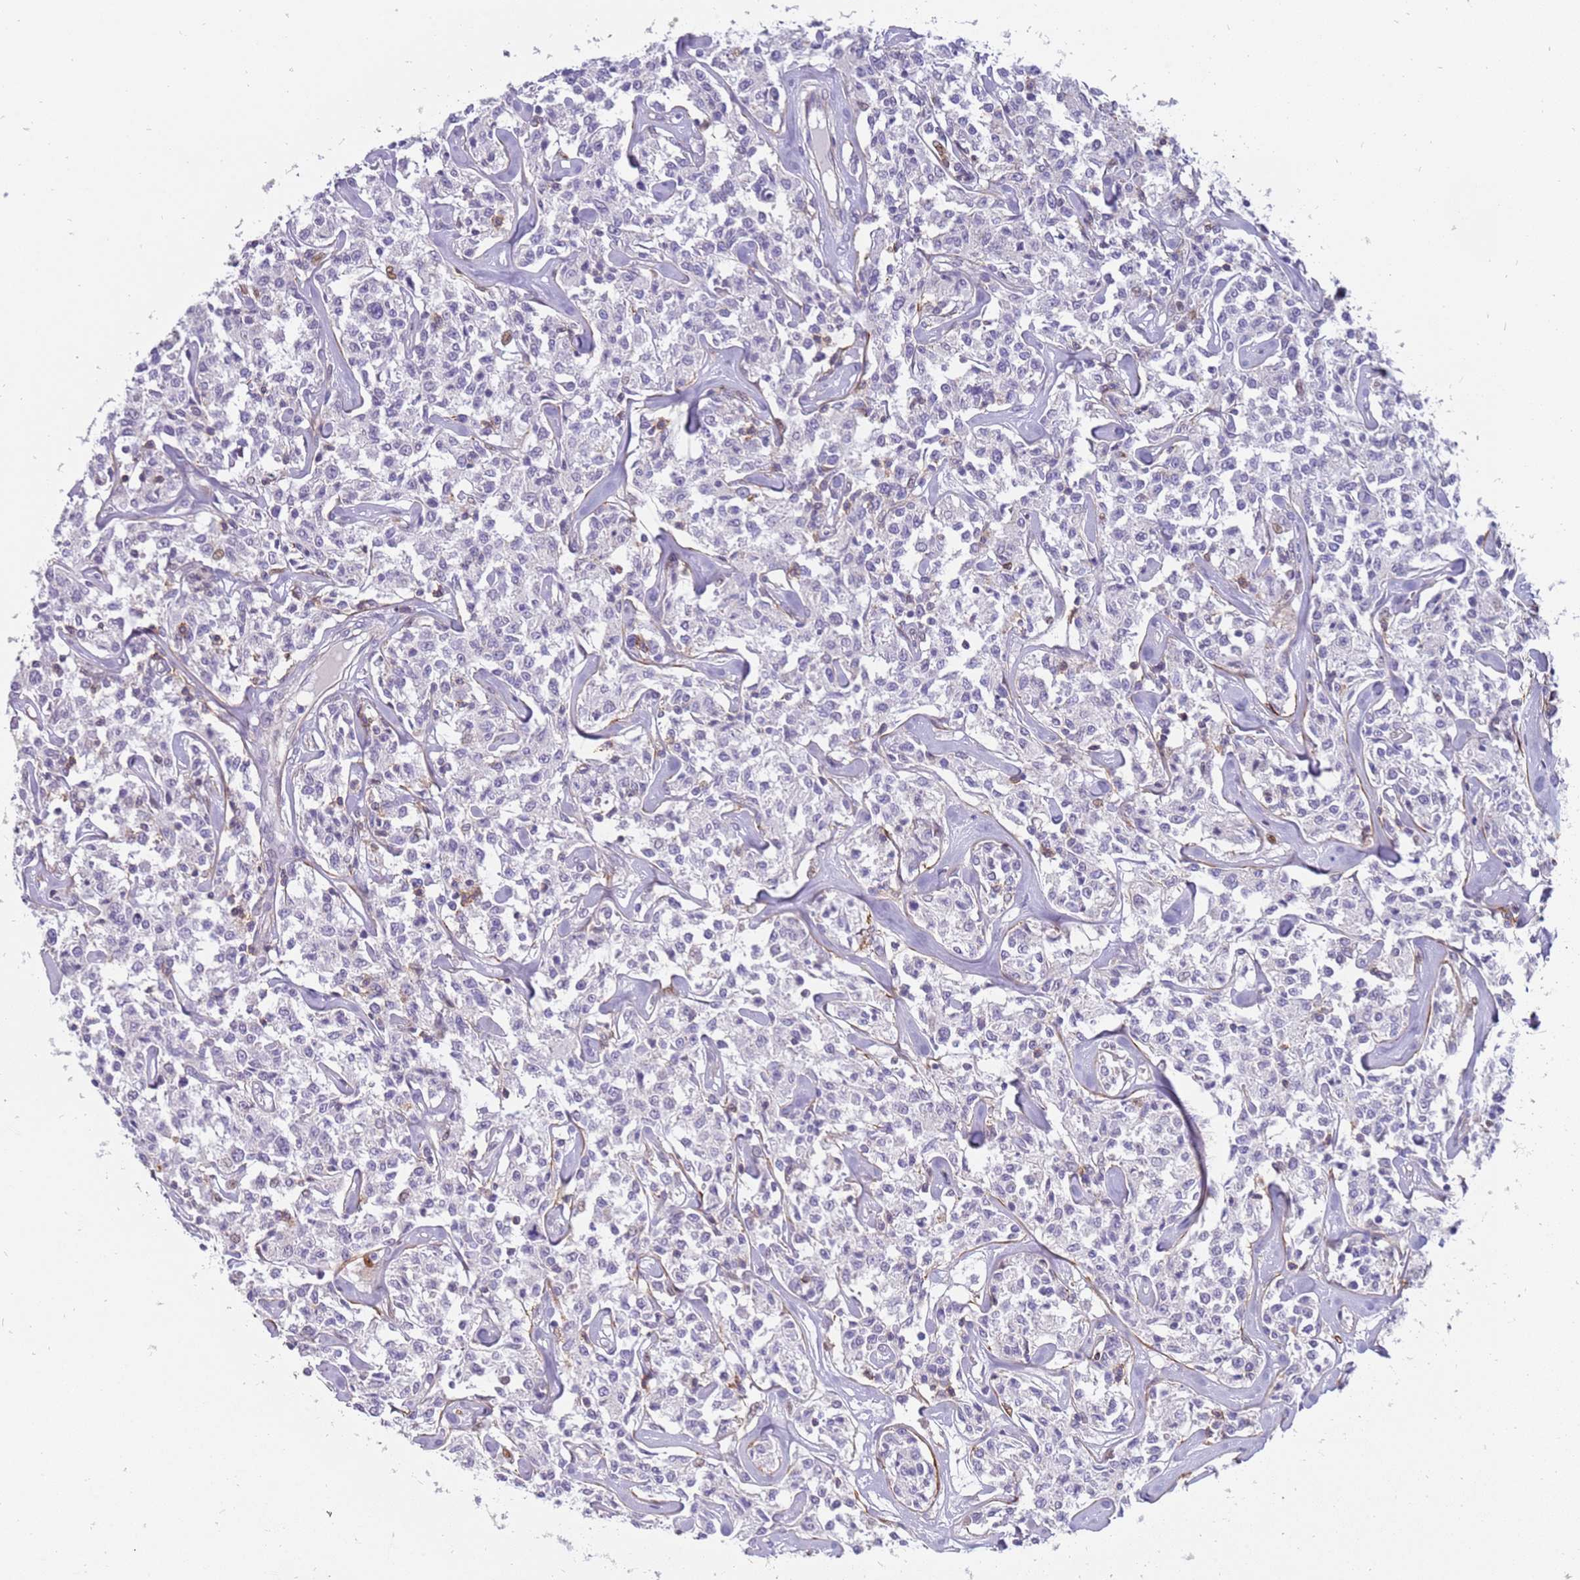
{"staining": {"intensity": "negative", "quantity": "none", "location": "none"}, "tissue": "lymphoma", "cell_type": "Tumor cells", "image_type": "cancer", "snomed": [{"axis": "morphology", "description": "Malignant lymphoma, non-Hodgkin's type, Low grade"}, {"axis": "topography", "description": "Small intestine"}], "caption": "This is a photomicrograph of immunohistochemistry (IHC) staining of lymphoma, which shows no positivity in tumor cells. (DAB IHC visualized using brightfield microscopy, high magnification).", "gene": "STK25", "patient": {"sex": "female", "age": 59}}